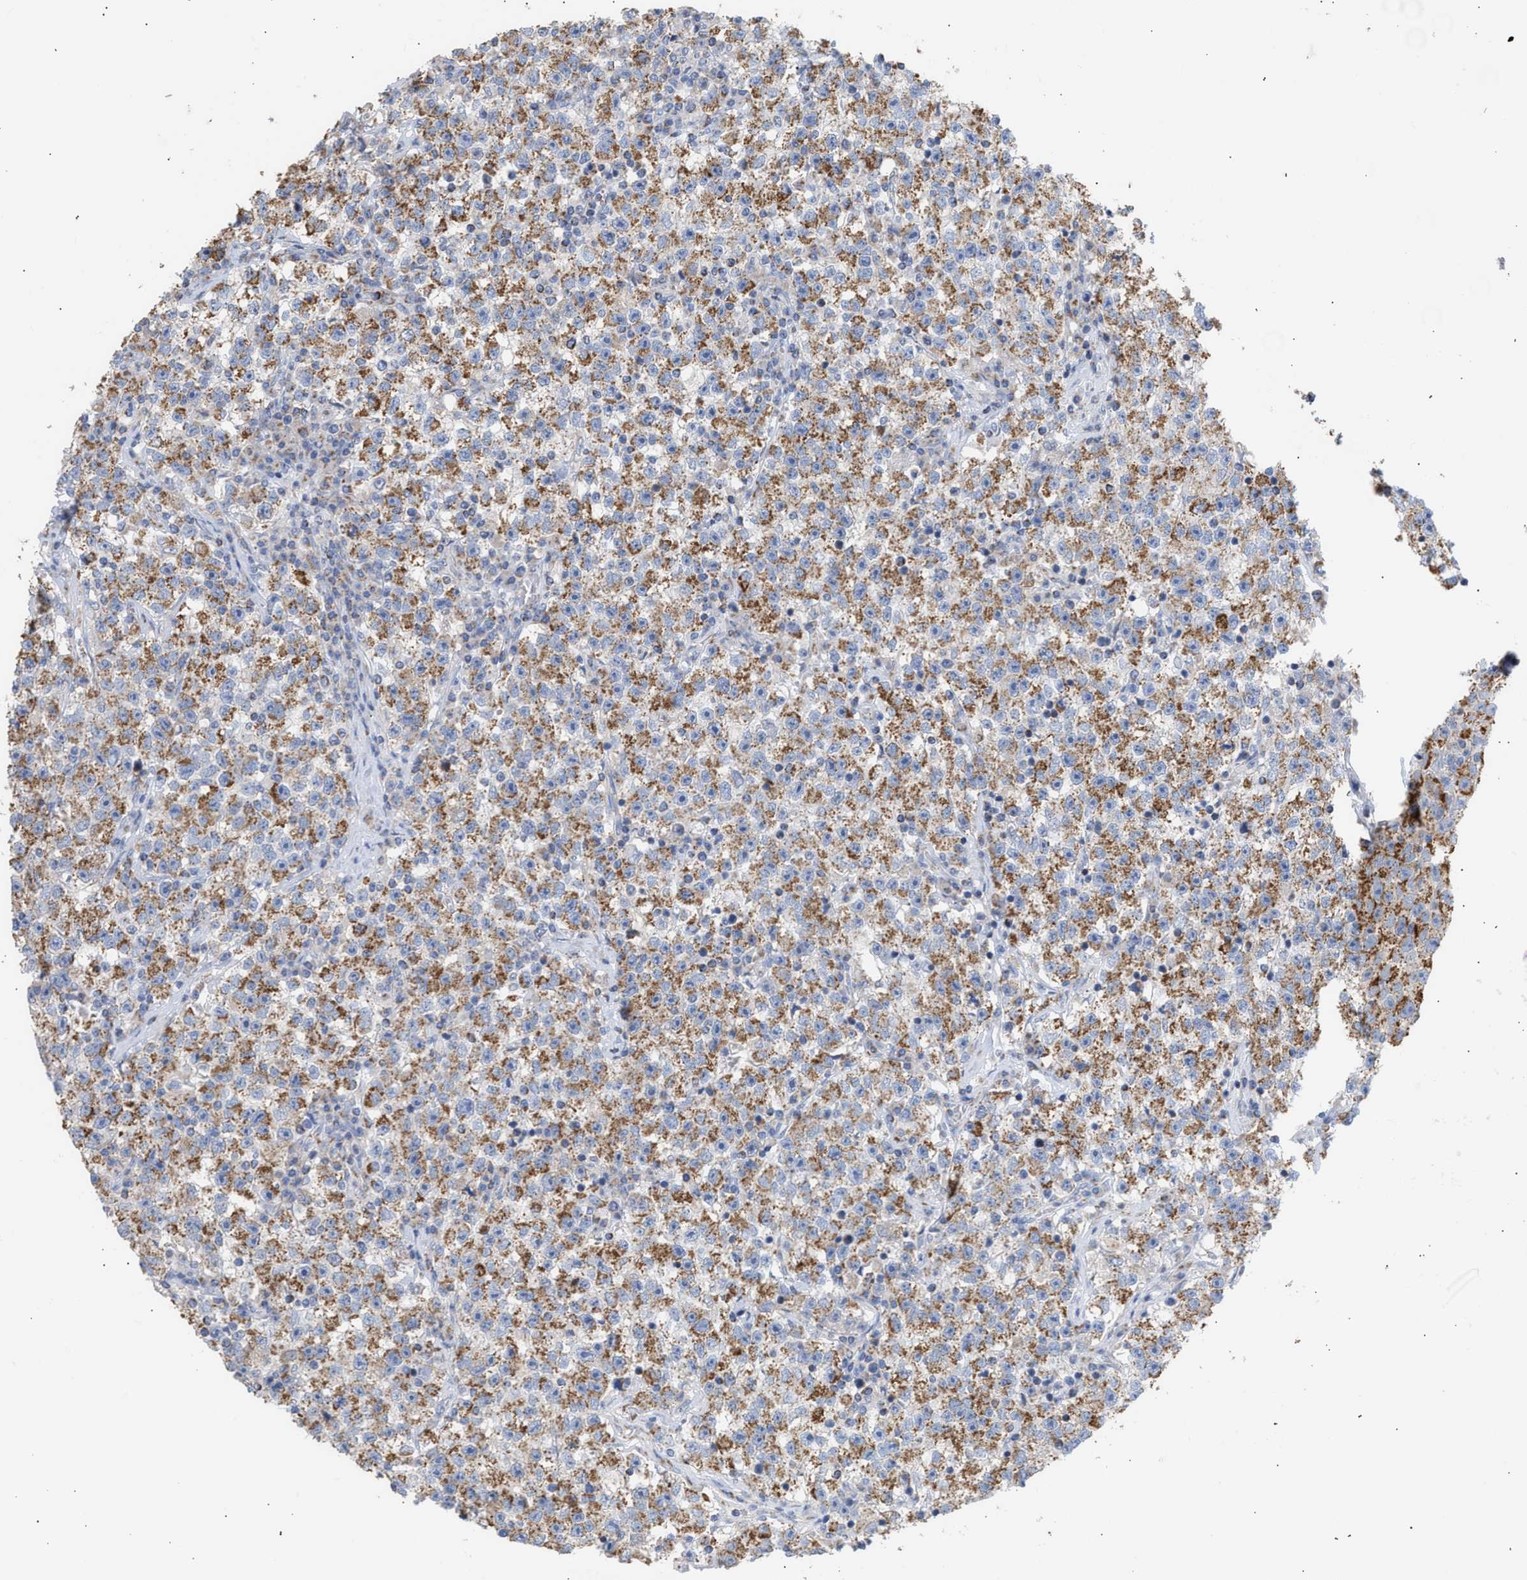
{"staining": {"intensity": "moderate", "quantity": ">75%", "location": "cytoplasmic/membranous"}, "tissue": "testis cancer", "cell_type": "Tumor cells", "image_type": "cancer", "snomed": [{"axis": "morphology", "description": "Seminoma, NOS"}, {"axis": "topography", "description": "Testis"}], "caption": "An image of human testis cancer stained for a protein shows moderate cytoplasmic/membranous brown staining in tumor cells. (DAB IHC with brightfield microscopy, high magnification).", "gene": "ACOT13", "patient": {"sex": "male", "age": 22}}